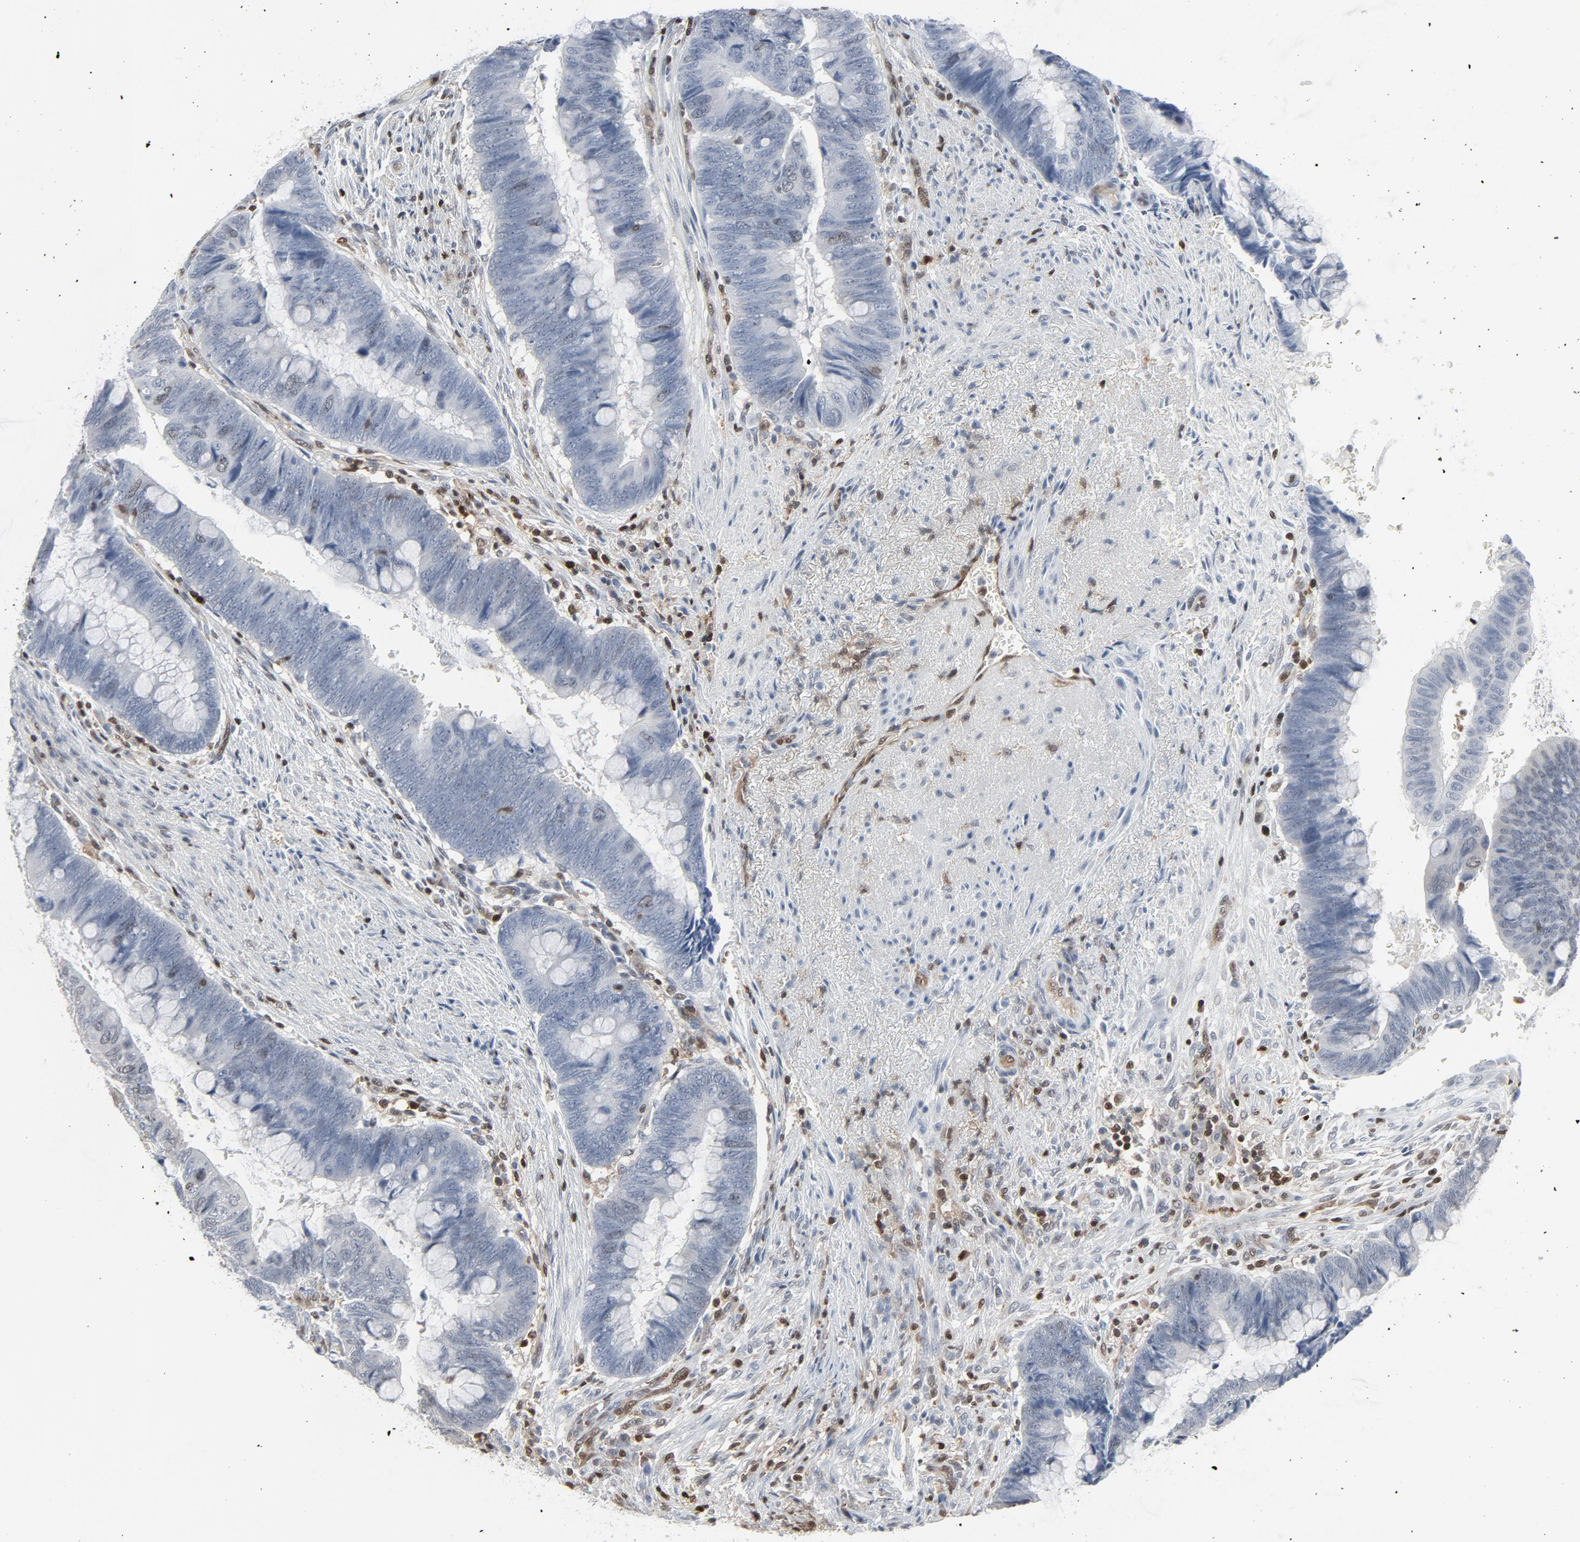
{"staining": {"intensity": "negative", "quantity": "none", "location": "none"}, "tissue": "colorectal cancer", "cell_type": "Tumor cells", "image_type": "cancer", "snomed": [{"axis": "morphology", "description": "Normal tissue, NOS"}, {"axis": "morphology", "description": "Adenocarcinoma, NOS"}, {"axis": "topography", "description": "Rectum"}], "caption": "A high-resolution micrograph shows immunohistochemistry (IHC) staining of colorectal adenocarcinoma, which shows no significant staining in tumor cells.", "gene": "STAT5A", "patient": {"sex": "male", "age": 92}}